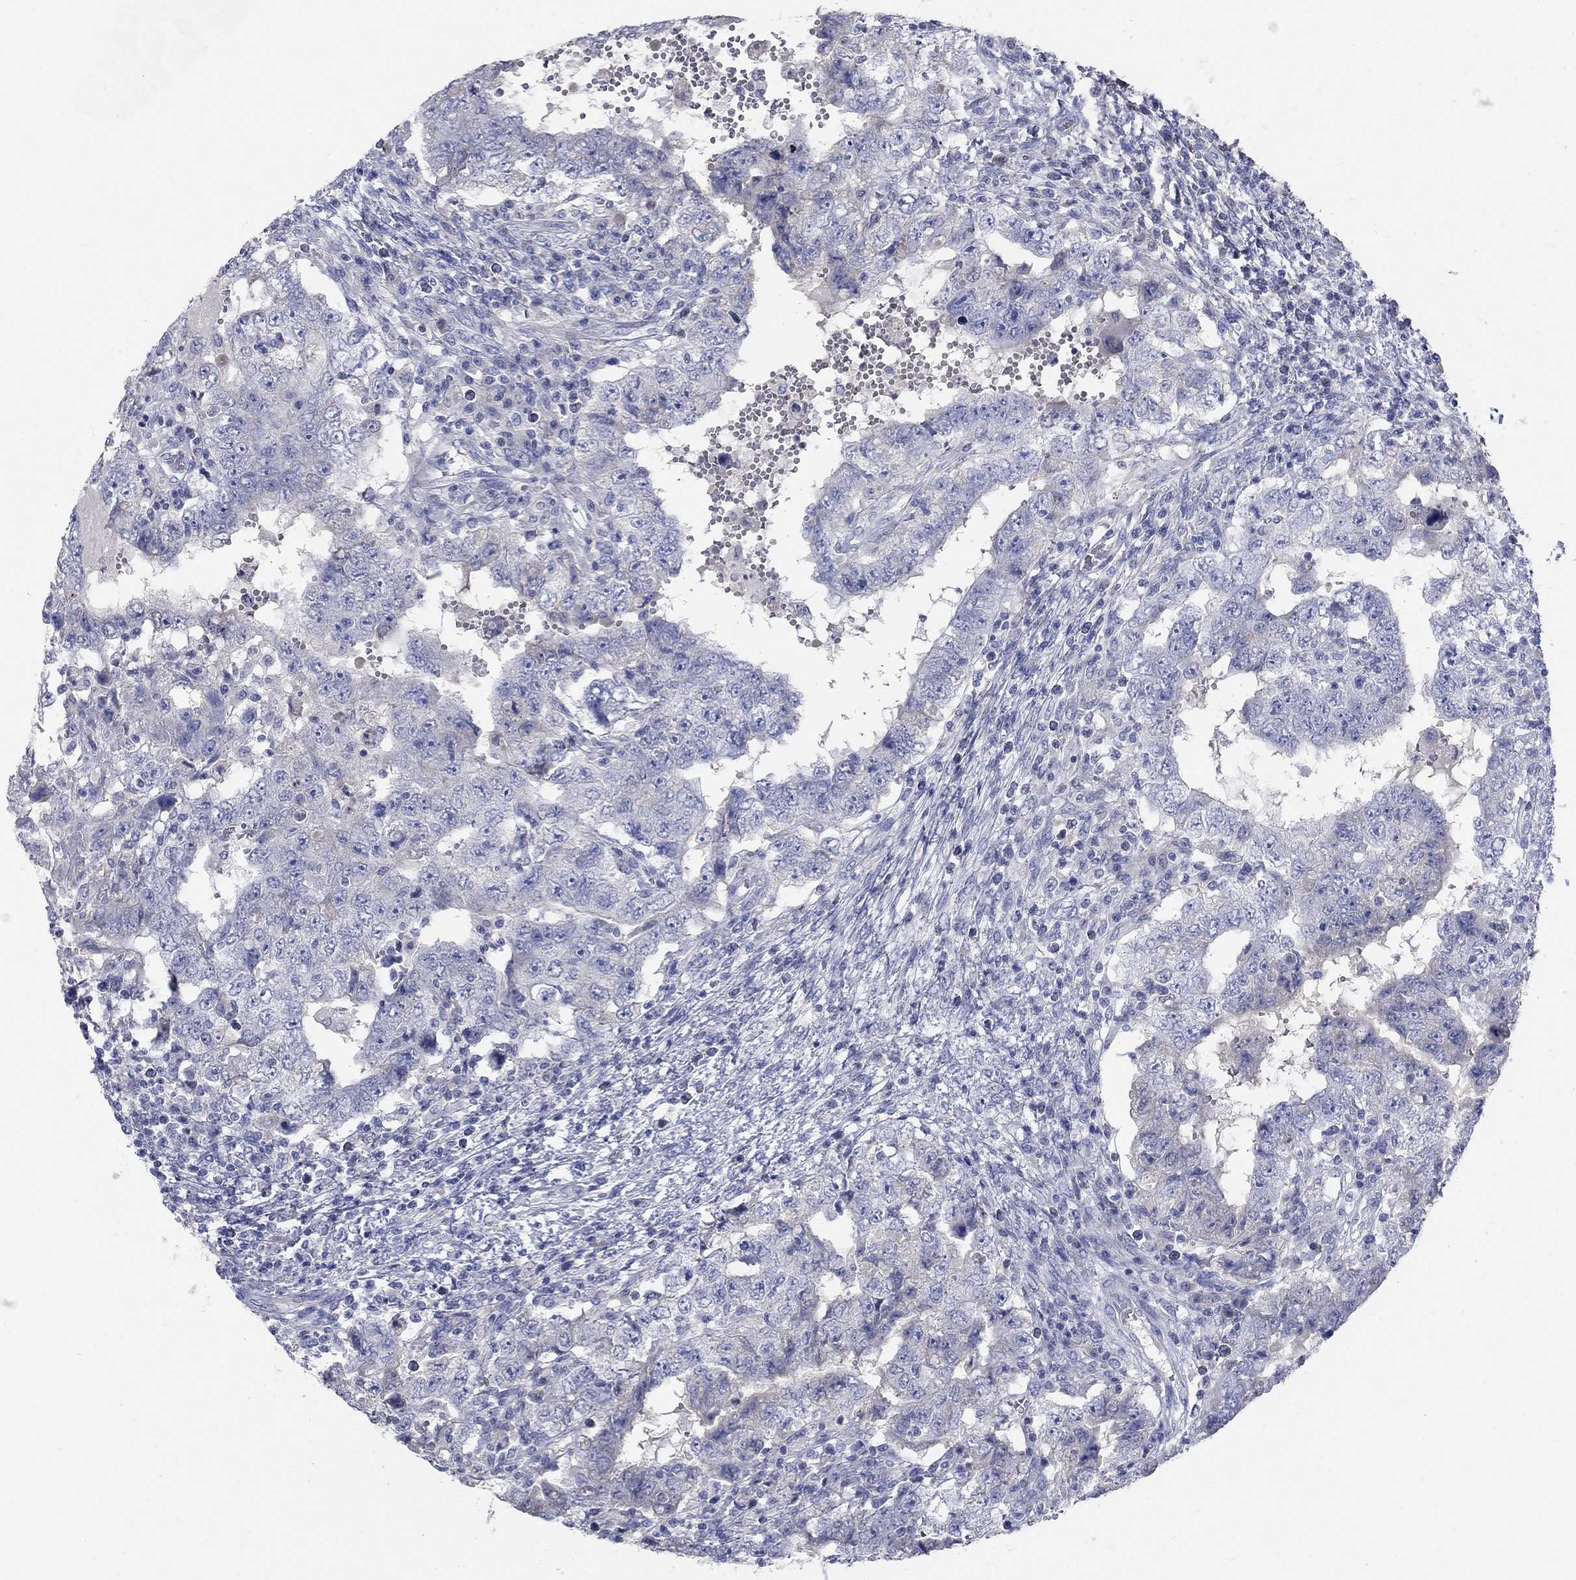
{"staining": {"intensity": "negative", "quantity": "none", "location": "none"}, "tissue": "testis cancer", "cell_type": "Tumor cells", "image_type": "cancer", "snomed": [{"axis": "morphology", "description": "Carcinoma, Embryonal, NOS"}, {"axis": "topography", "description": "Testis"}], "caption": "Tumor cells show no significant expression in embryonal carcinoma (testis). Brightfield microscopy of immunohistochemistry (IHC) stained with DAB (brown) and hematoxylin (blue), captured at high magnification.", "gene": "TMEM249", "patient": {"sex": "male", "age": 26}}